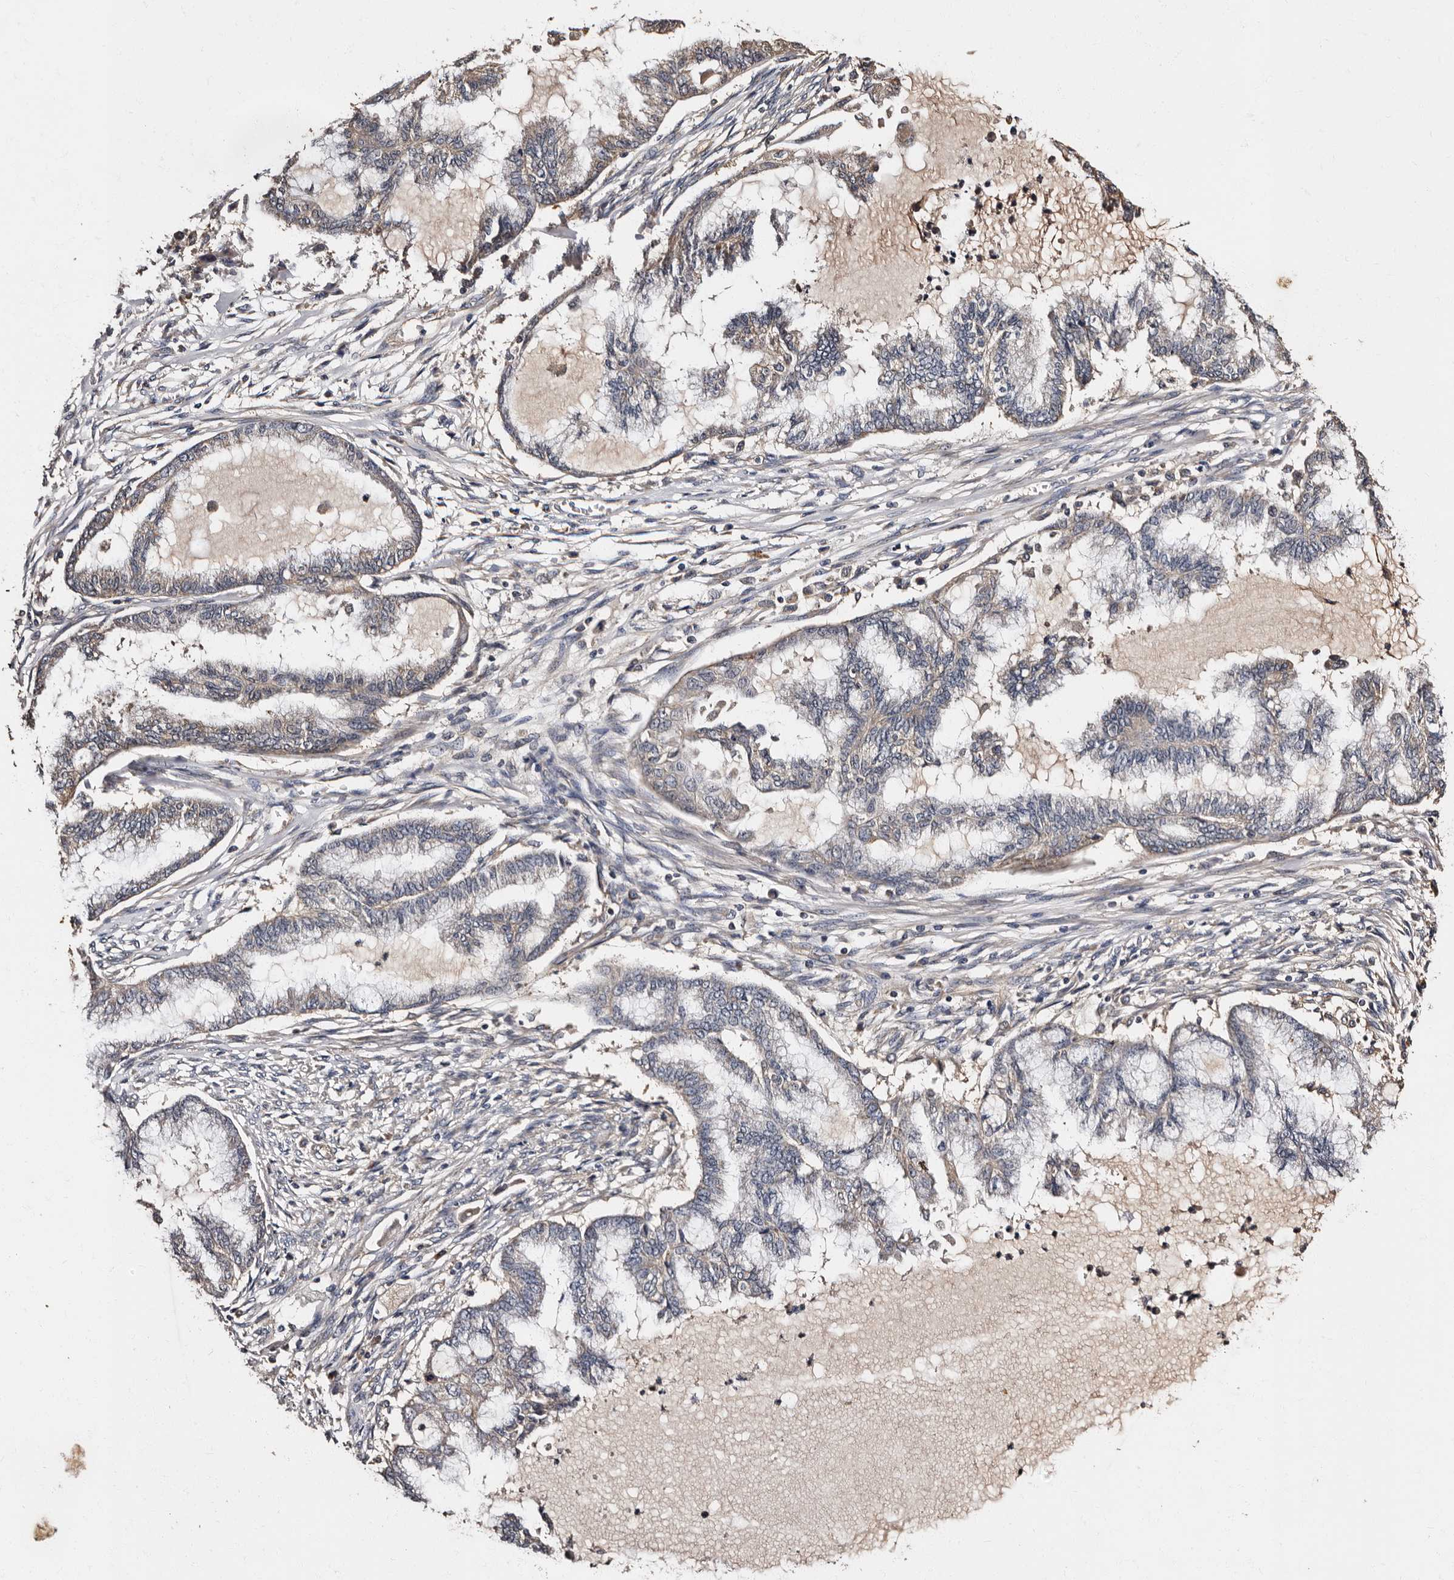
{"staining": {"intensity": "weak", "quantity": "<25%", "location": "cytoplasmic/membranous"}, "tissue": "endometrial cancer", "cell_type": "Tumor cells", "image_type": "cancer", "snomed": [{"axis": "morphology", "description": "Adenocarcinoma, NOS"}, {"axis": "topography", "description": "Endometrium"}], "caption": "Immunohistochemistry (IHC) micrograph of human endometrial cancer stained for a protein (brown), which displays no expression in tumor cells.", "gene": "ADCK5", "patient": {"sex": "female", "age": 86}}